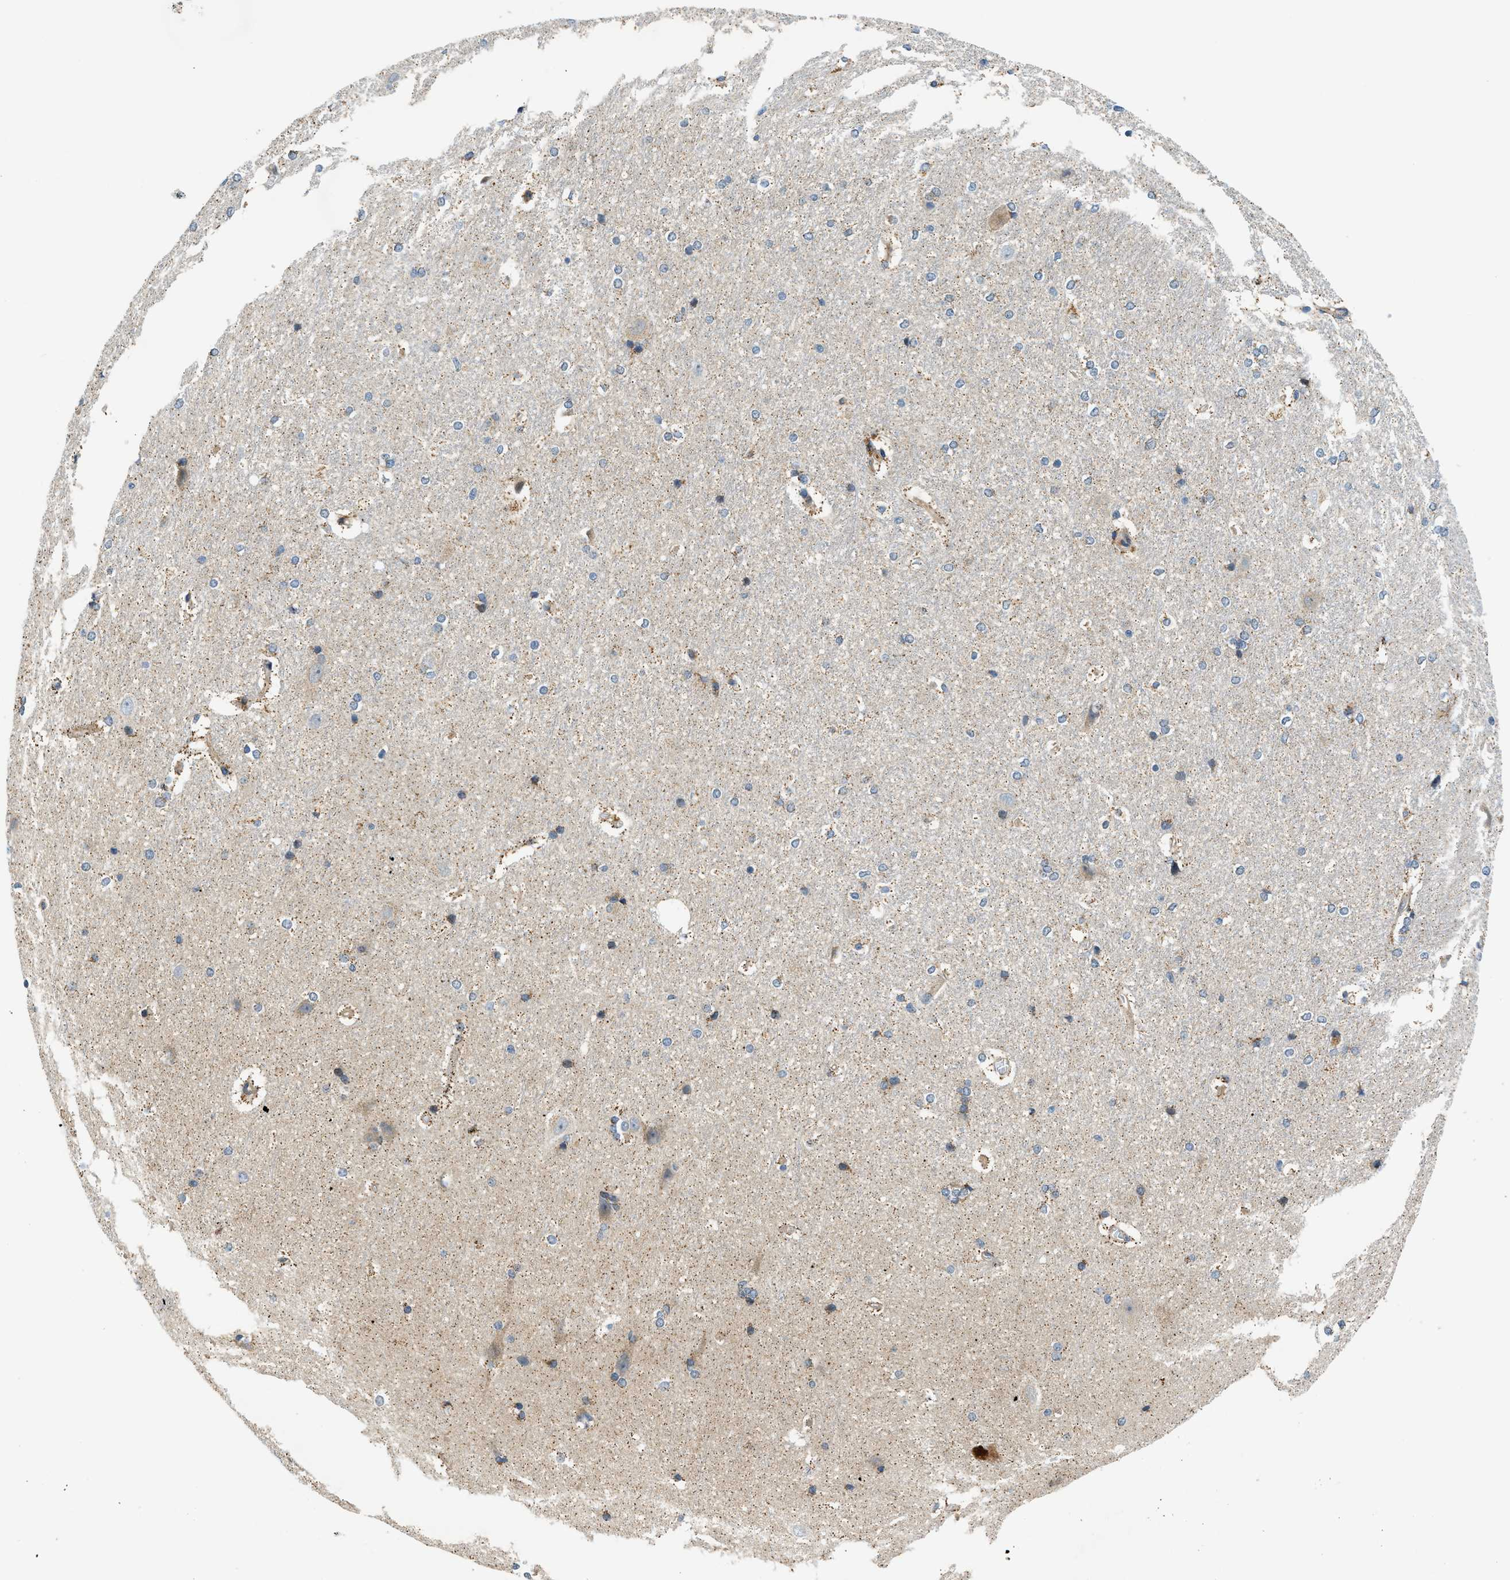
{"staining": {"intensity": "moderate", "quantity": "<25%", "location": "cytoplasmic/membranous"}, "tissue": "hippocampus", "cell_type": "Glial cells", "image_type": "normal", "snomed": [{"axis": "morphology", "description": "Normal tissue, NOS"}, {"axis": "topography", "description": "Hippocampus"}], "caption": "Glial cells demonstrate low levels of moderate cytoplasmic/membranous expression in approximately <25% of cells in normal human hippocampus.", "gene": "KCNK1", "patient": {"sex": "female", "age": 19}}